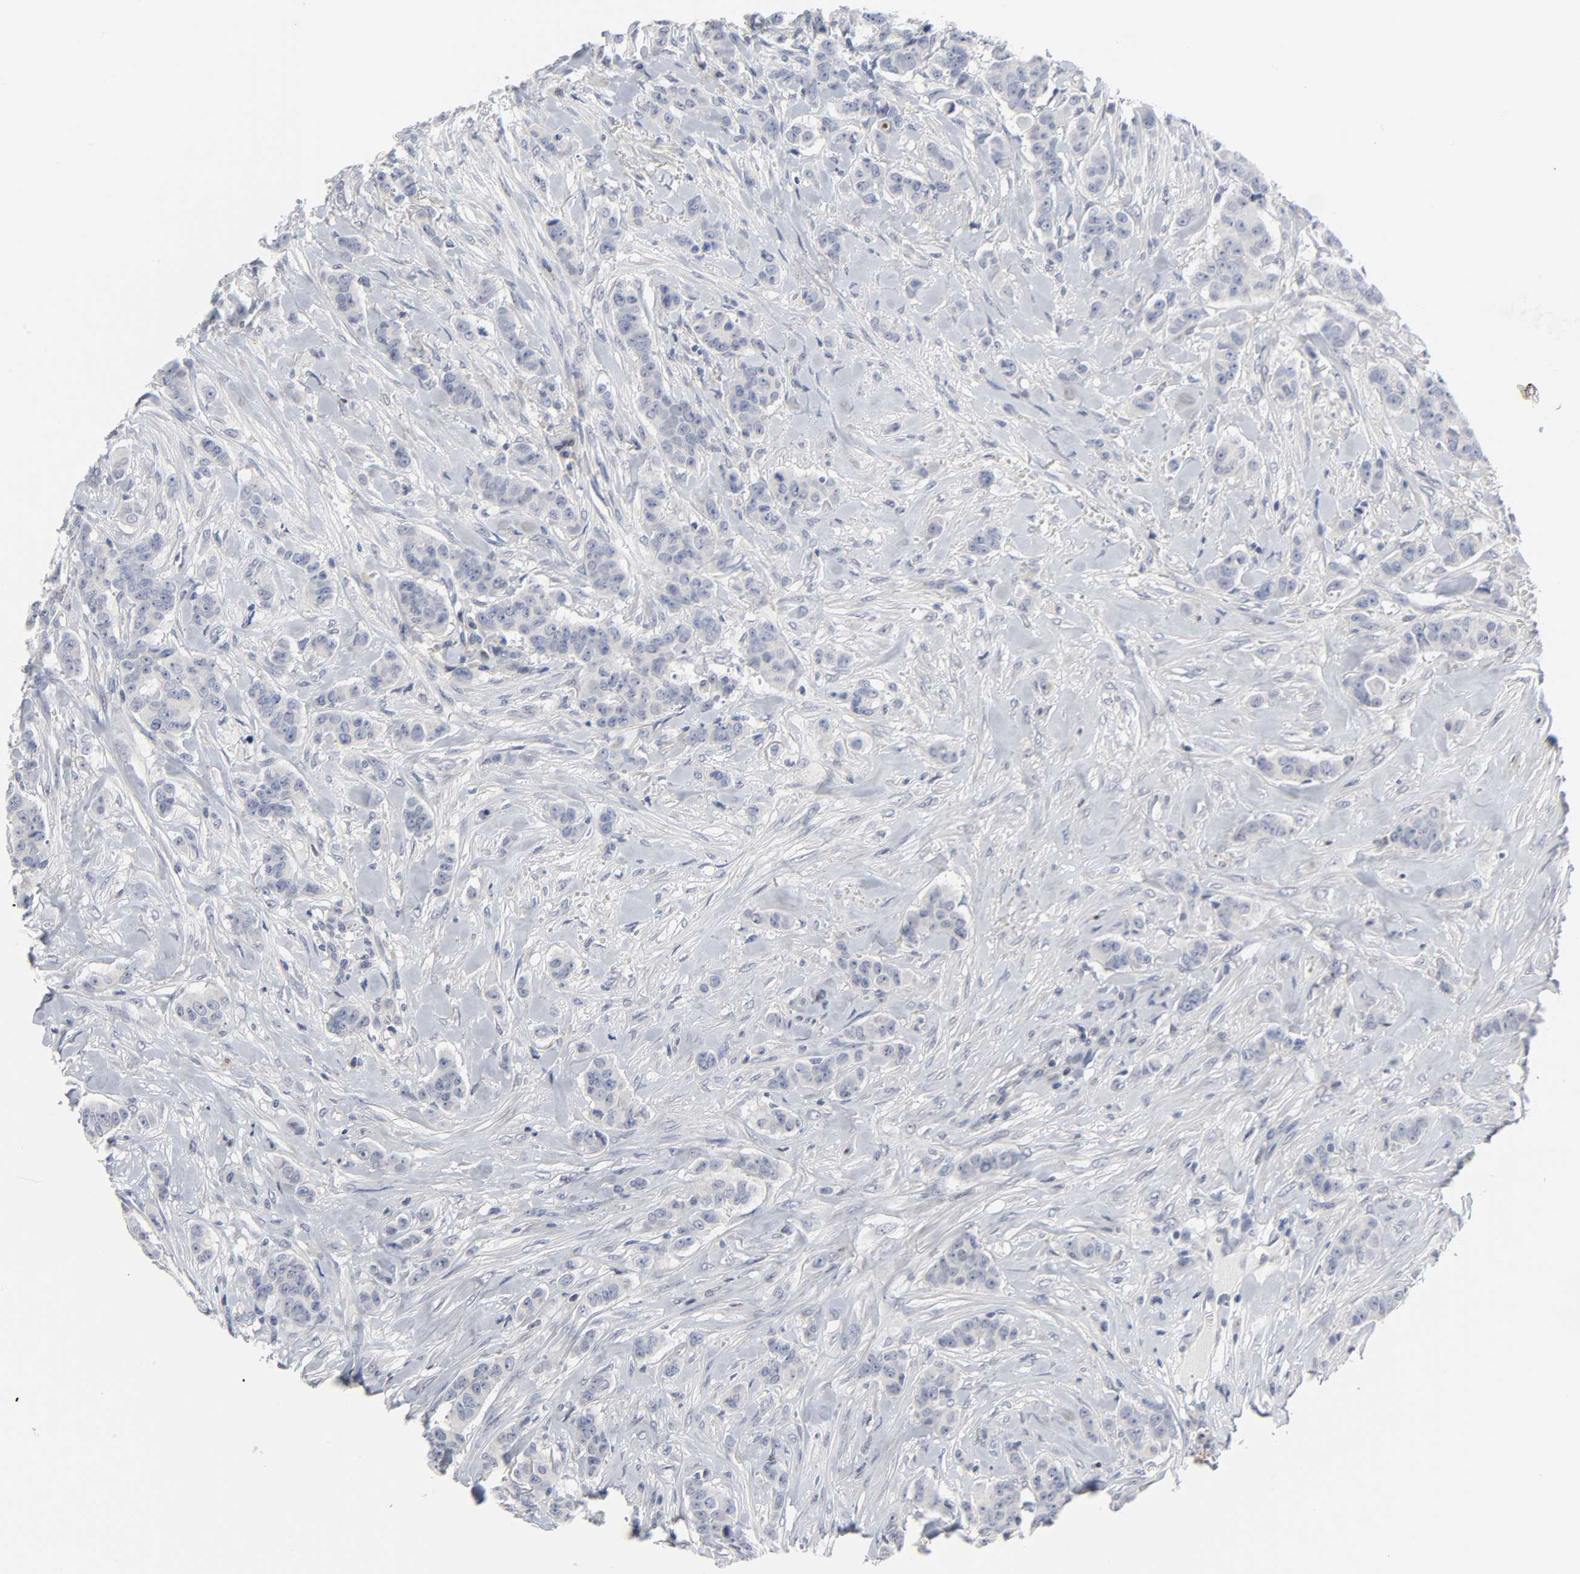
{"staining": {"intensity": "negative", "quantity": "none", "location": "none"}, "tissue": "breast cancer", "cell_type": "Tumor cells", "image_type": "cancer", "snomed": [{"axis": "morphology", "description": "Duct carcinoma"}, {"axis": "topography", "description": "Breast"}], "caption": "Infiltrating ductal carcinoma (breast) was stained to show a protein in brown. There is no significant staining in tumor cells.", "gene": "SALL2", "patient": {"sex": "female", "age": 40}}